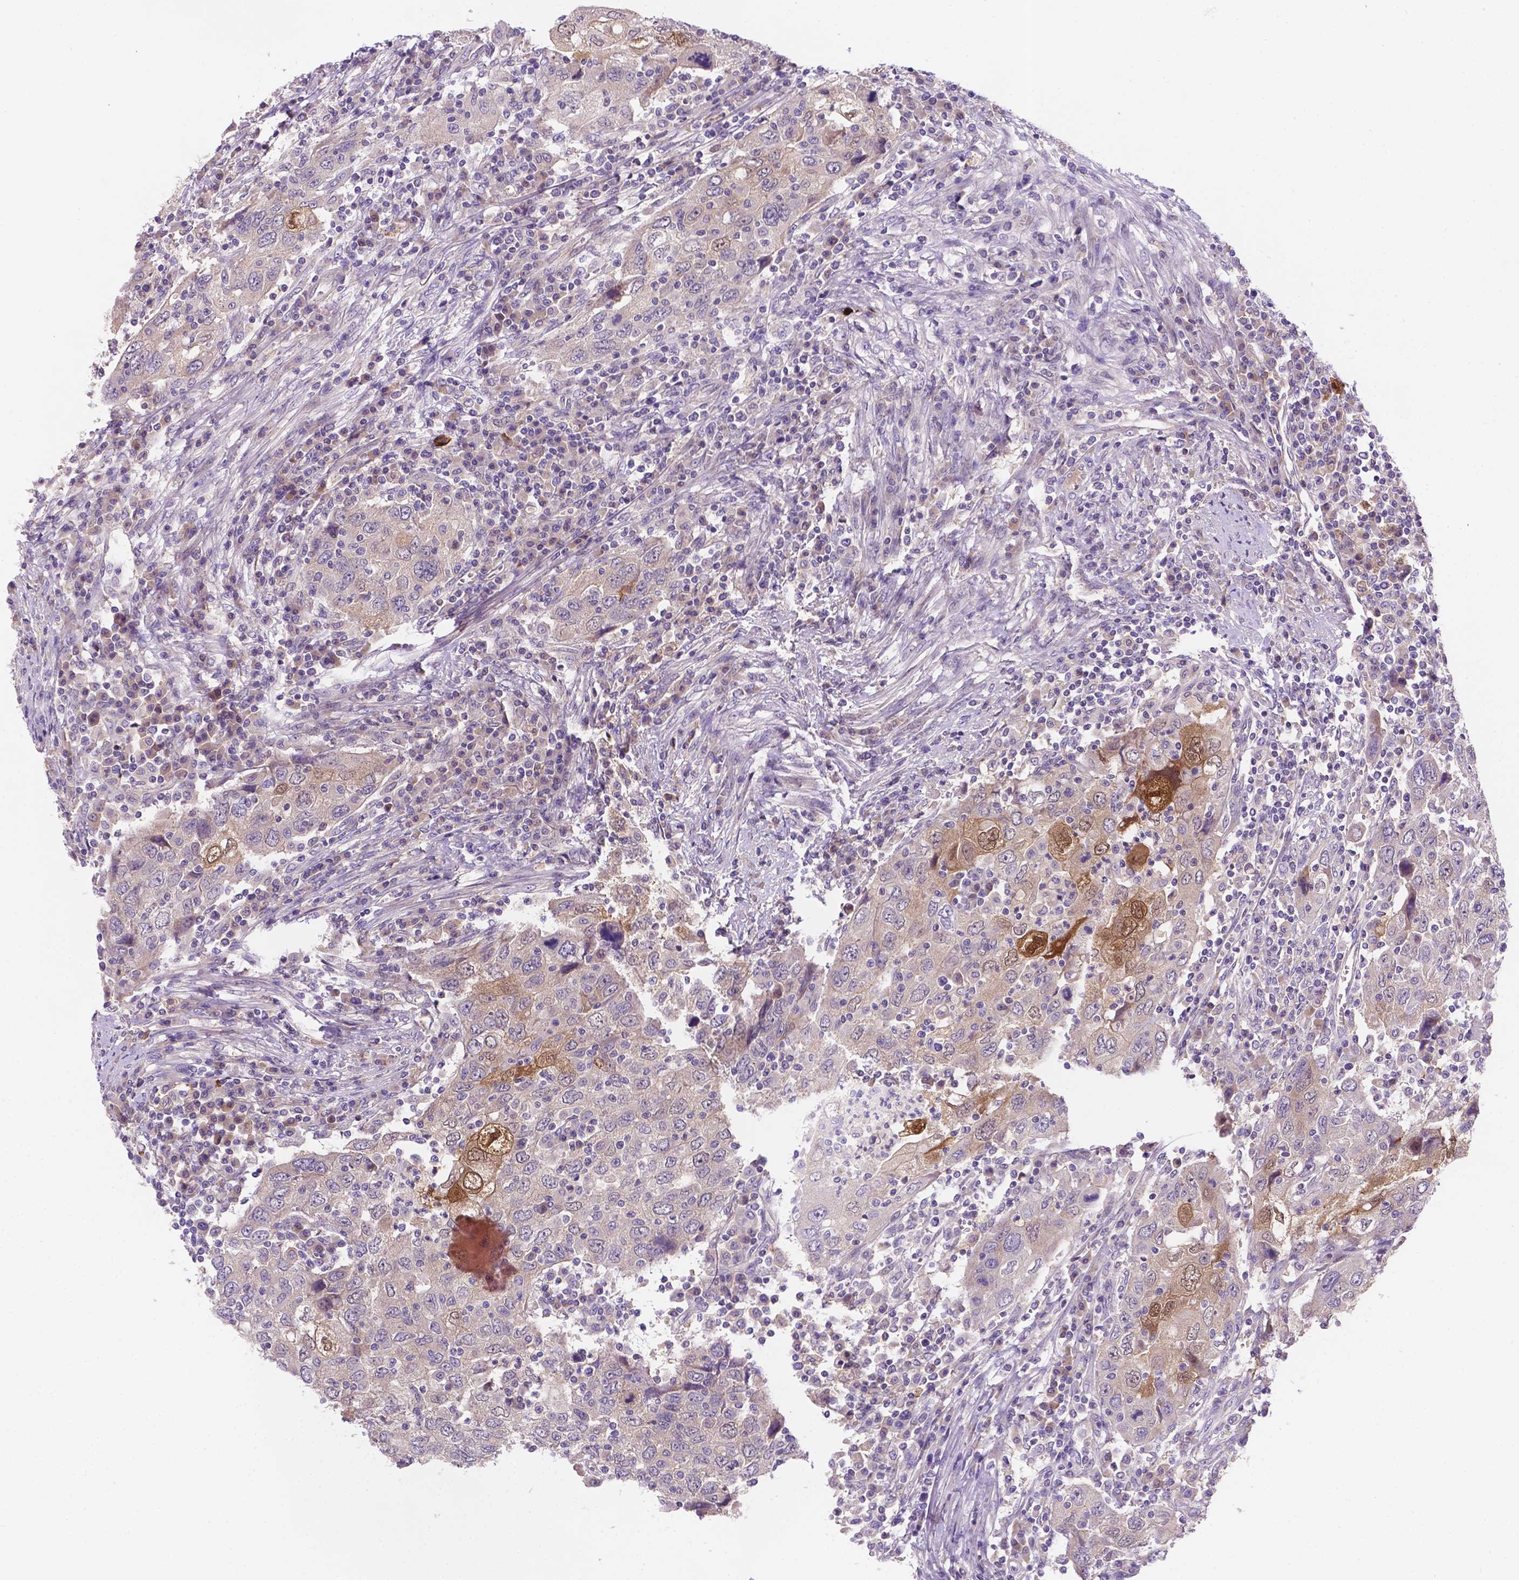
{"staining": {"intensity": "moderate", "quantity": "<25%", "location": "cytoplasmic/membranous,nuclear"}, "tissue": "urothelial cancer", "cell_type": "Tumor cells", "image_type": "cancer", "snomed": [{"axis": "morphology", "description": "Urothelial carcinoma, High grade"}, {"axis": "topography", "description": "Urinary bladder"}], "caption": "Human urothelial cancer stained with a brown dye demonstrates moderate cytoplasmic/membranous and nuclear positive expression in about <25% of tumor cells.", "gene": "TM4SF20", "patient": {"sex": "male", "age": 76}}